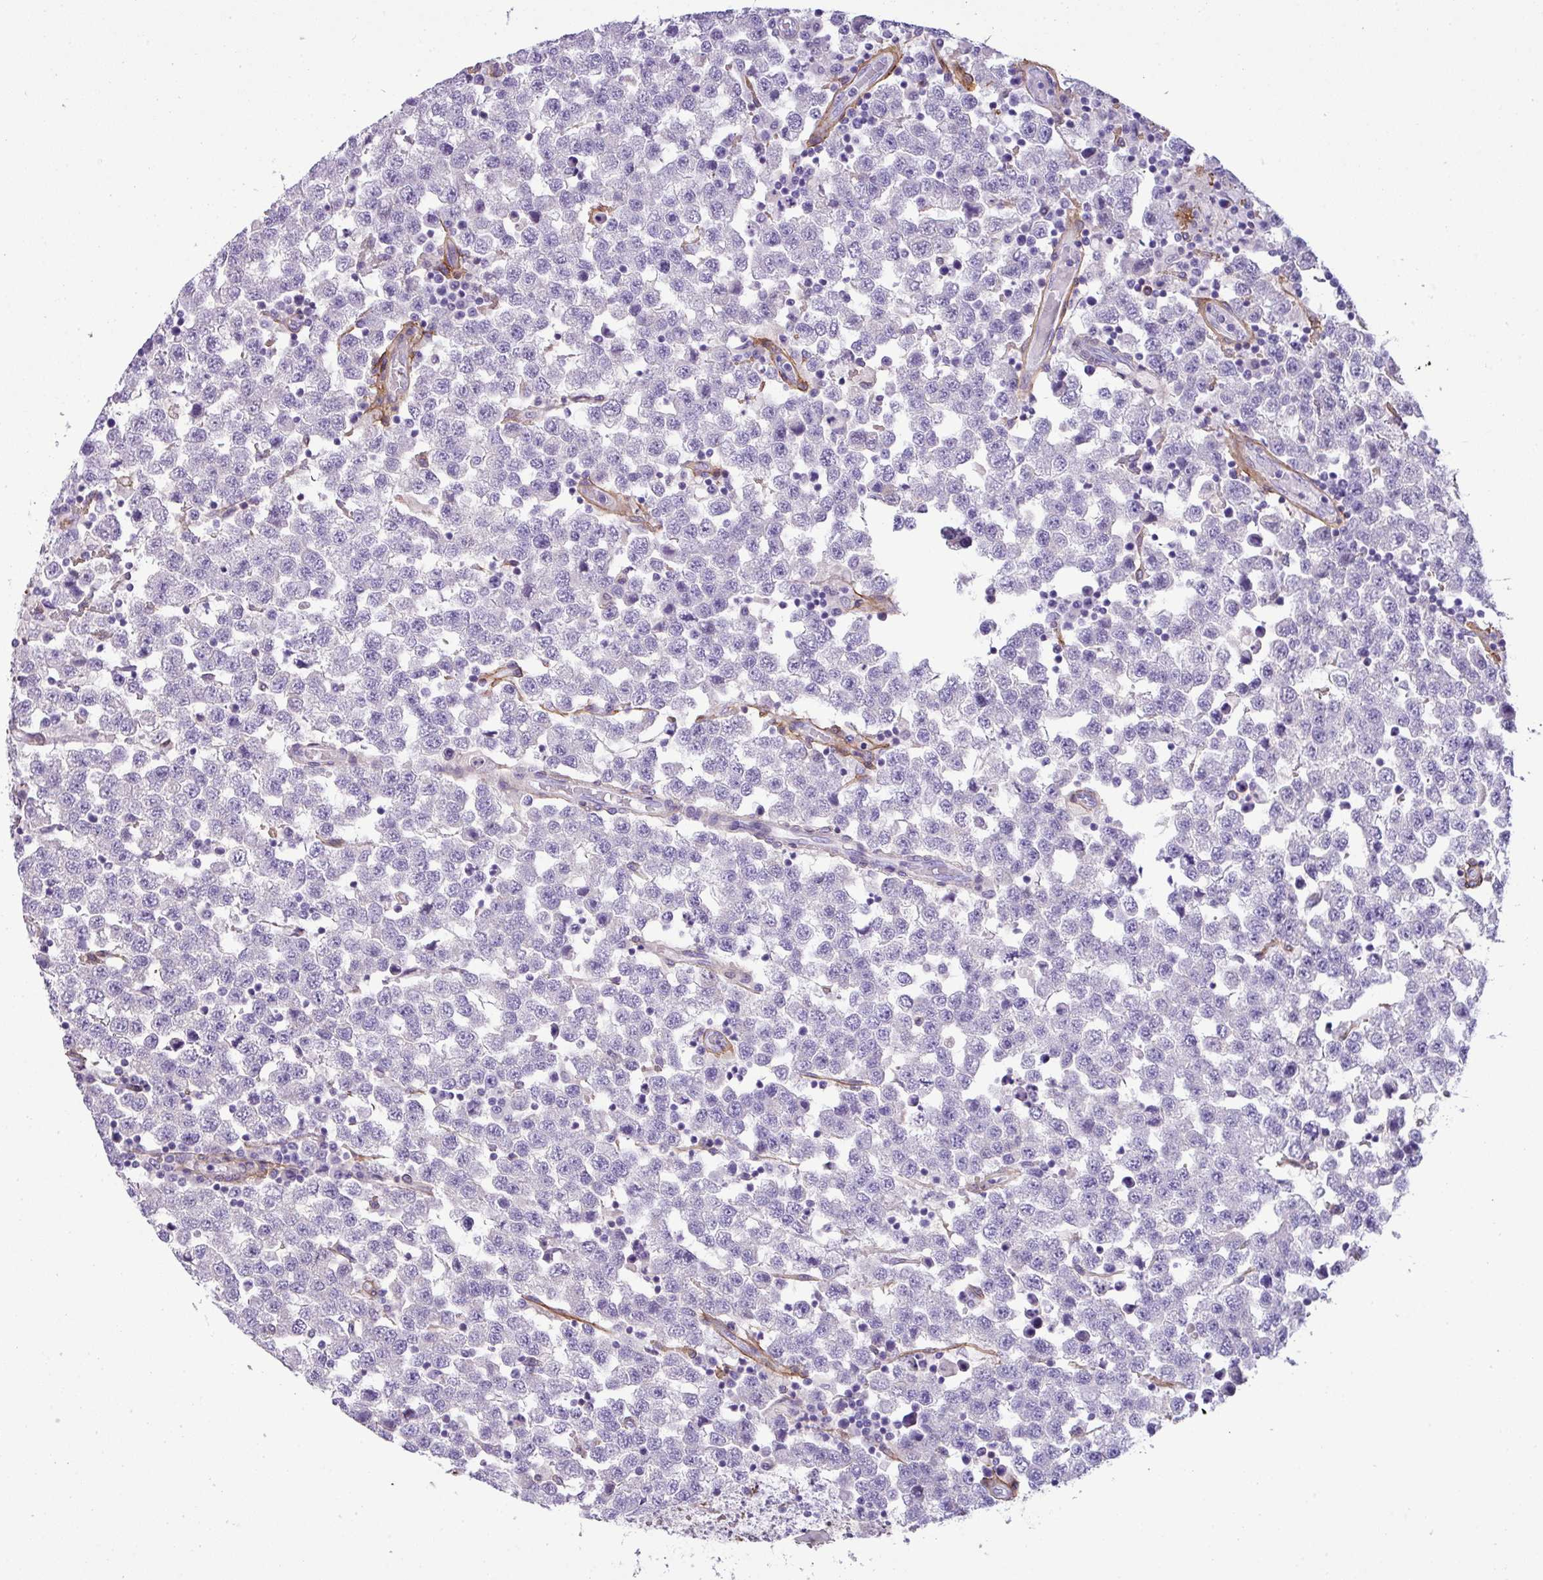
{"staining": {"intensity": "negative", "quantity": "none", "location": "none"}, "tissue": "testis cancer", "cell_type": "Tumor cells", "image_type": "cancer", "snomed": [{"axis": "morphology", "description": "Seminoma, NOS"}, {"axis": "topography", "description": "Testis"}], "caption": "Testis cancer (seminoma) stained for a protein using immunohistochemistry (IHC) exhibits no expression tumor cells.", "gene": "PARD6G", "patient": {"sex": "male", "age": 34}}